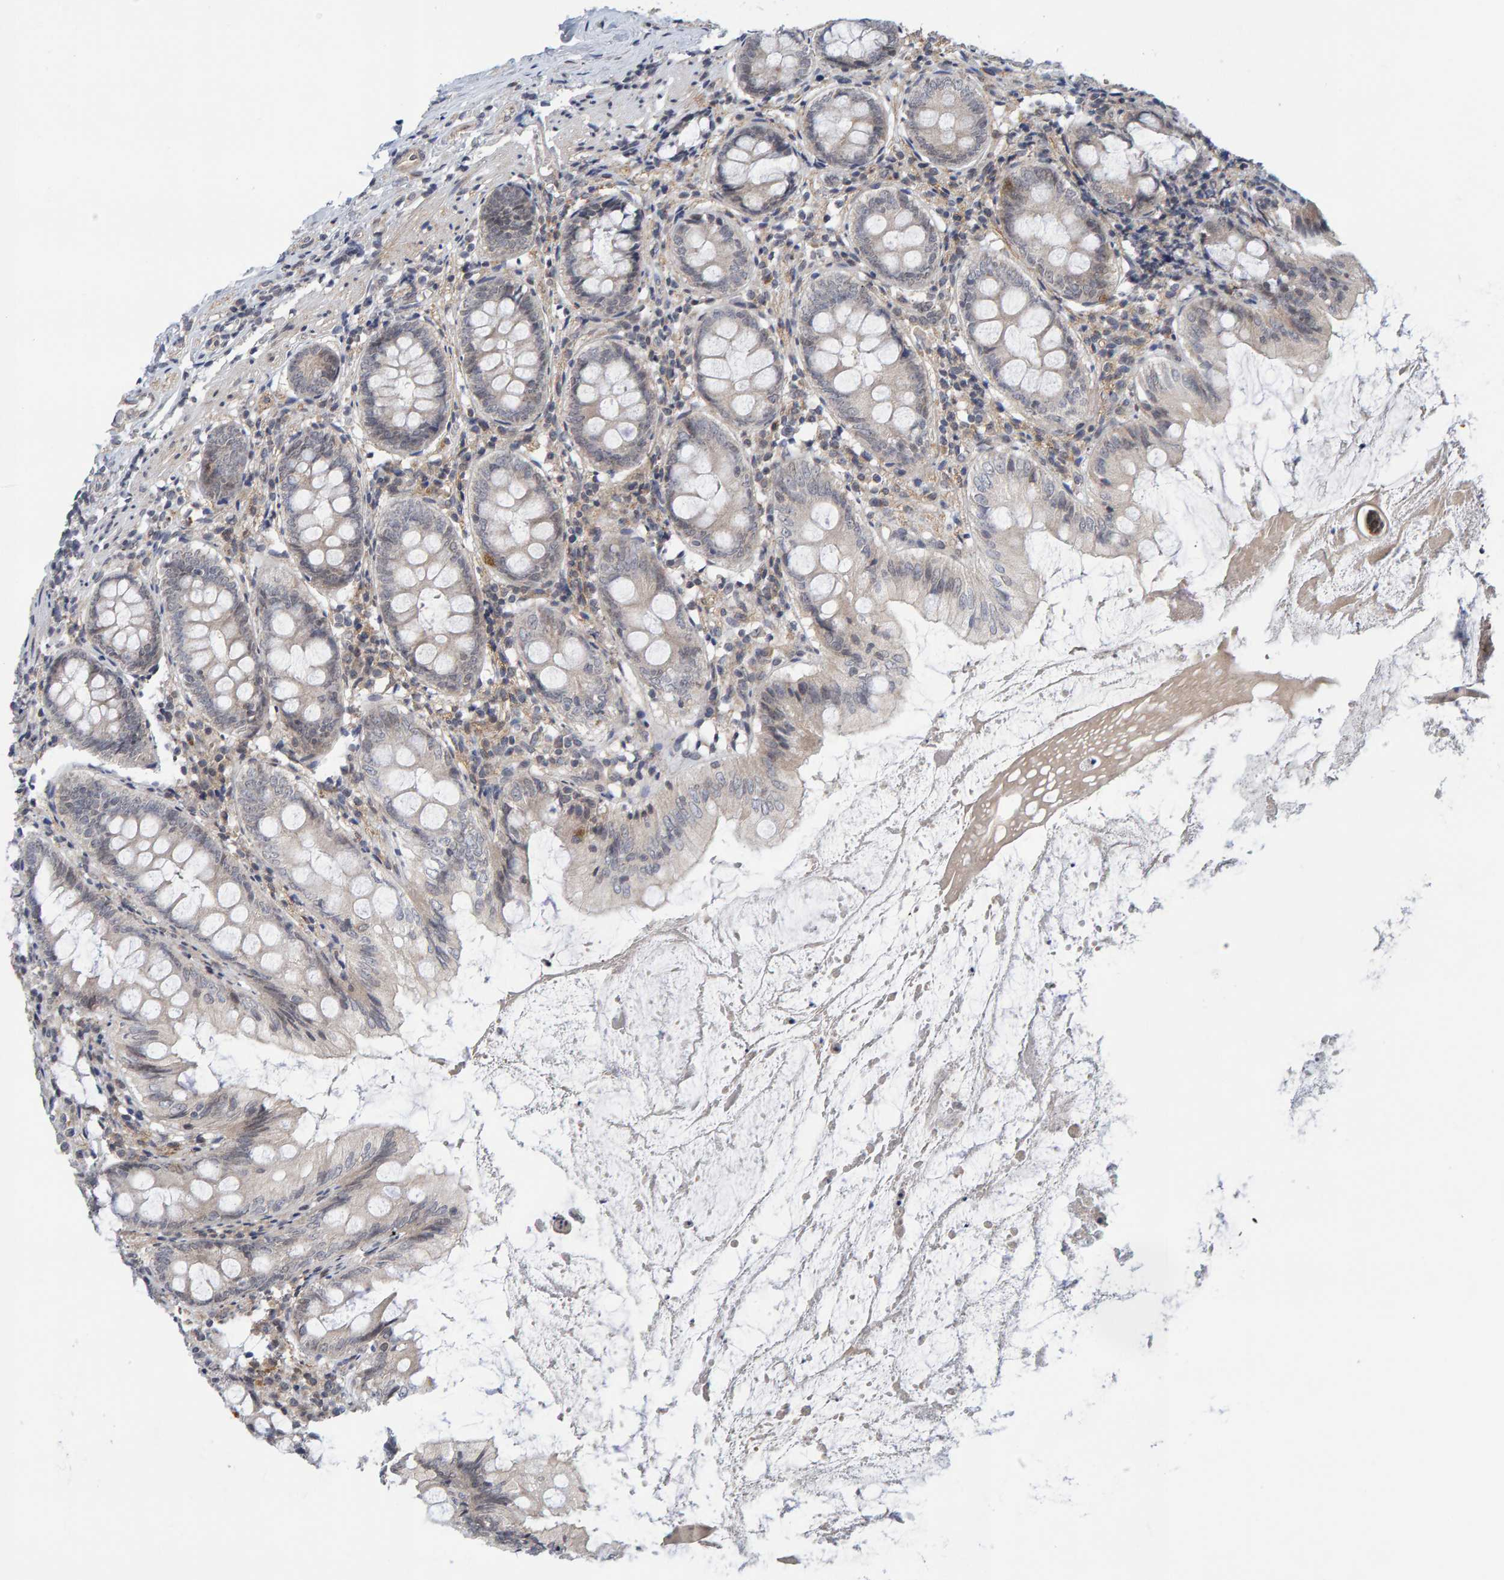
{"staining": {"intensity": "negative", "quantity": "none", "location": "none"}, "tissue": "appendix", "cell_type": "Glandular cells", "image_type": "normal", "snomed": [{"axis": "morphology", "description": "Normal tissue, NOS"}, {"axis": "topography", "description": "Appendix"}], "caption": "The immunohistochemistry (IHC) image has no significant positivity in glandular cells of appendix. (Brightfield microscopy of DAB (3,3'-diaminobenzidine) immunohistochemistry at high magnification).", "gene": "CDH2", "patient": {"sex": "female", "age": 77}}